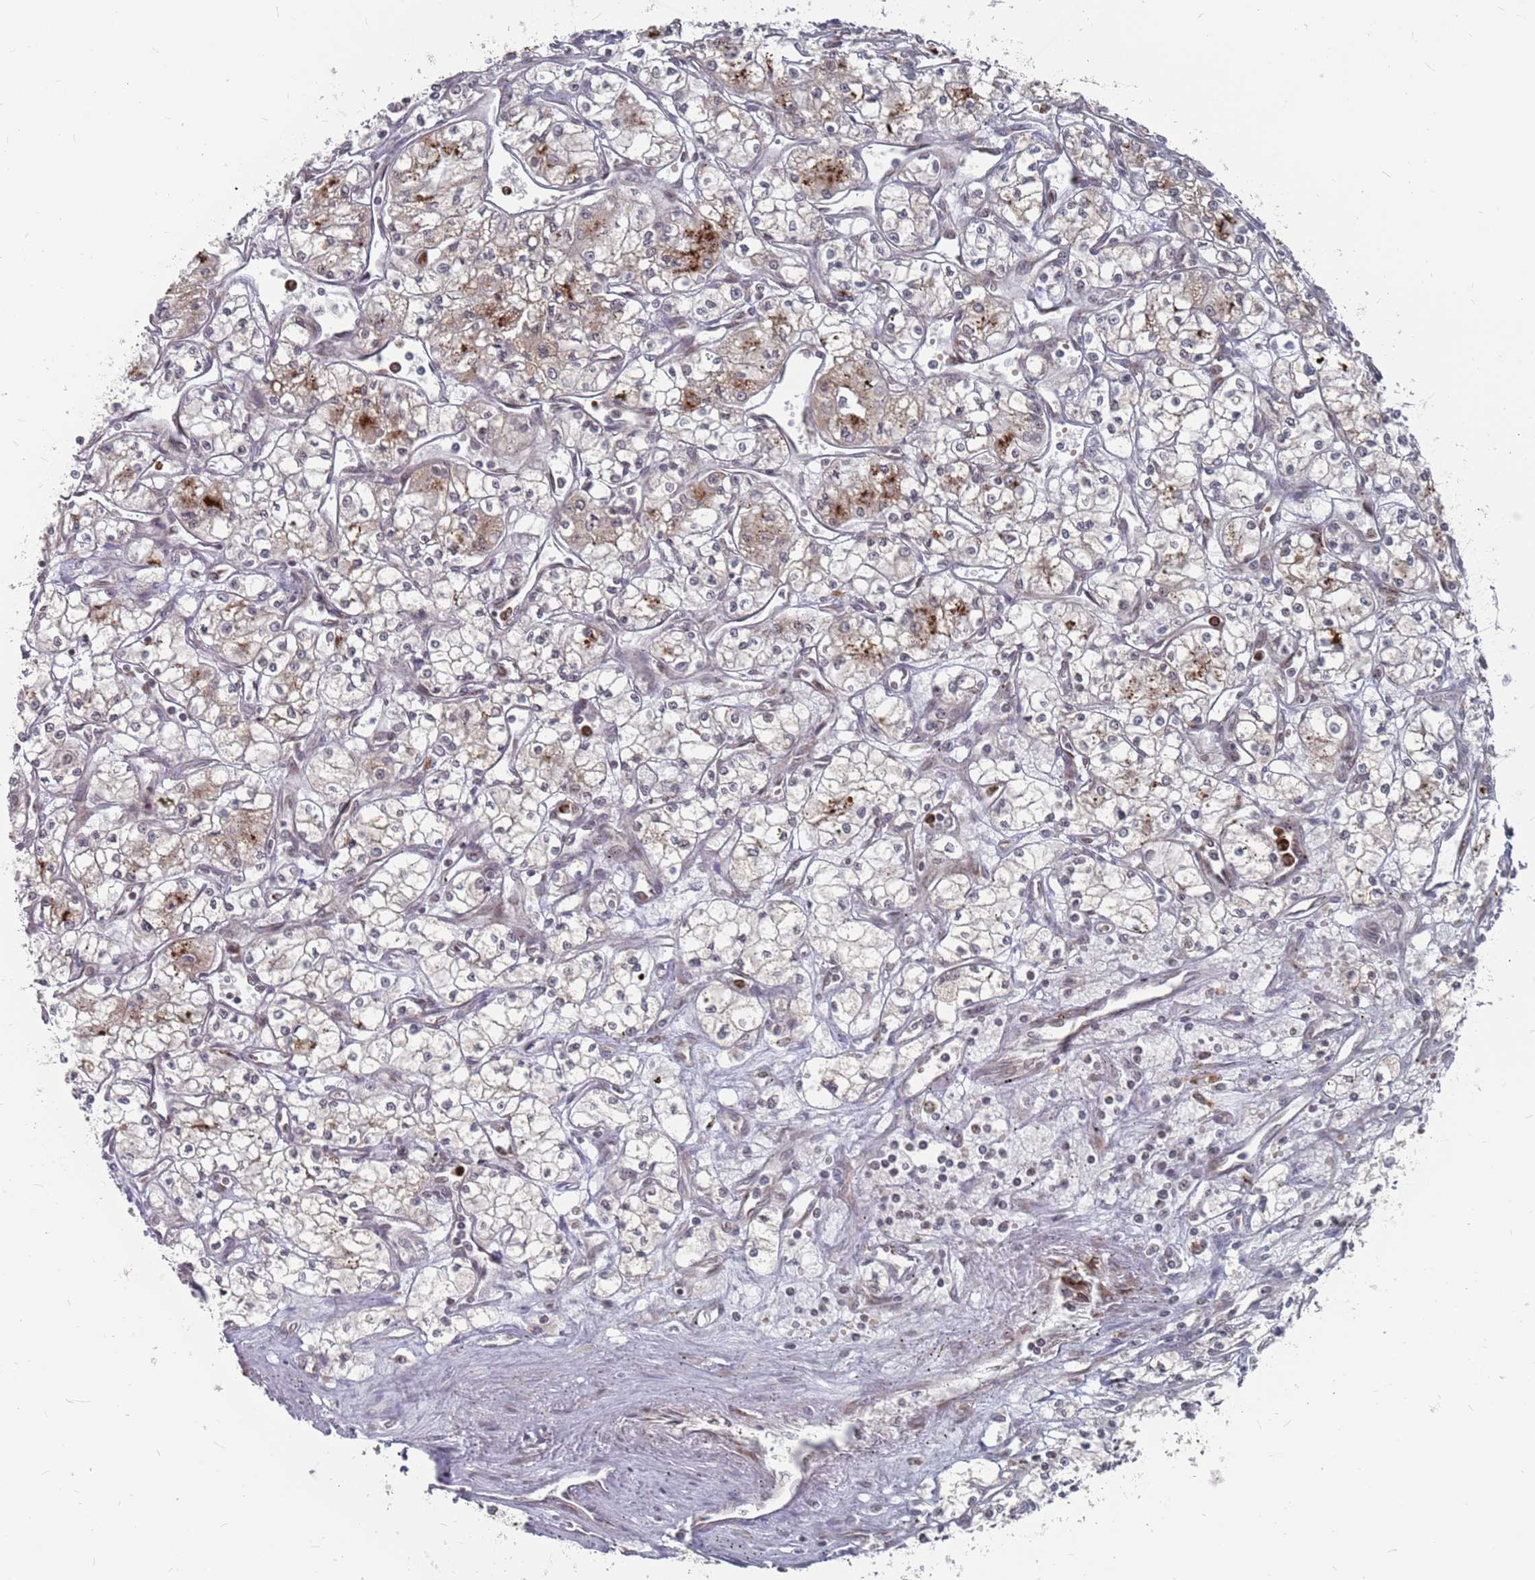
{"staining": {"intensity": "moderate", "quantity": "<25%", "location": "cytoplasmic/membranous"}, "tissue": "renal cancer", "cell_type": "Tumor cells", "image_type": "cancer", "snomed": [{"axis": "morphology", "description": "Adenocarcinoma, NOS"}, {"axis": "topography", "description": "Kidney"}], "caption": "This is an image of IHC staining of adenocarcinoma (renal), which shows moderate expression in the cytoplasmic/membranous of tumor cells.", "gene": "FMO4", "patient": {"sex": "male", "age": 59}}